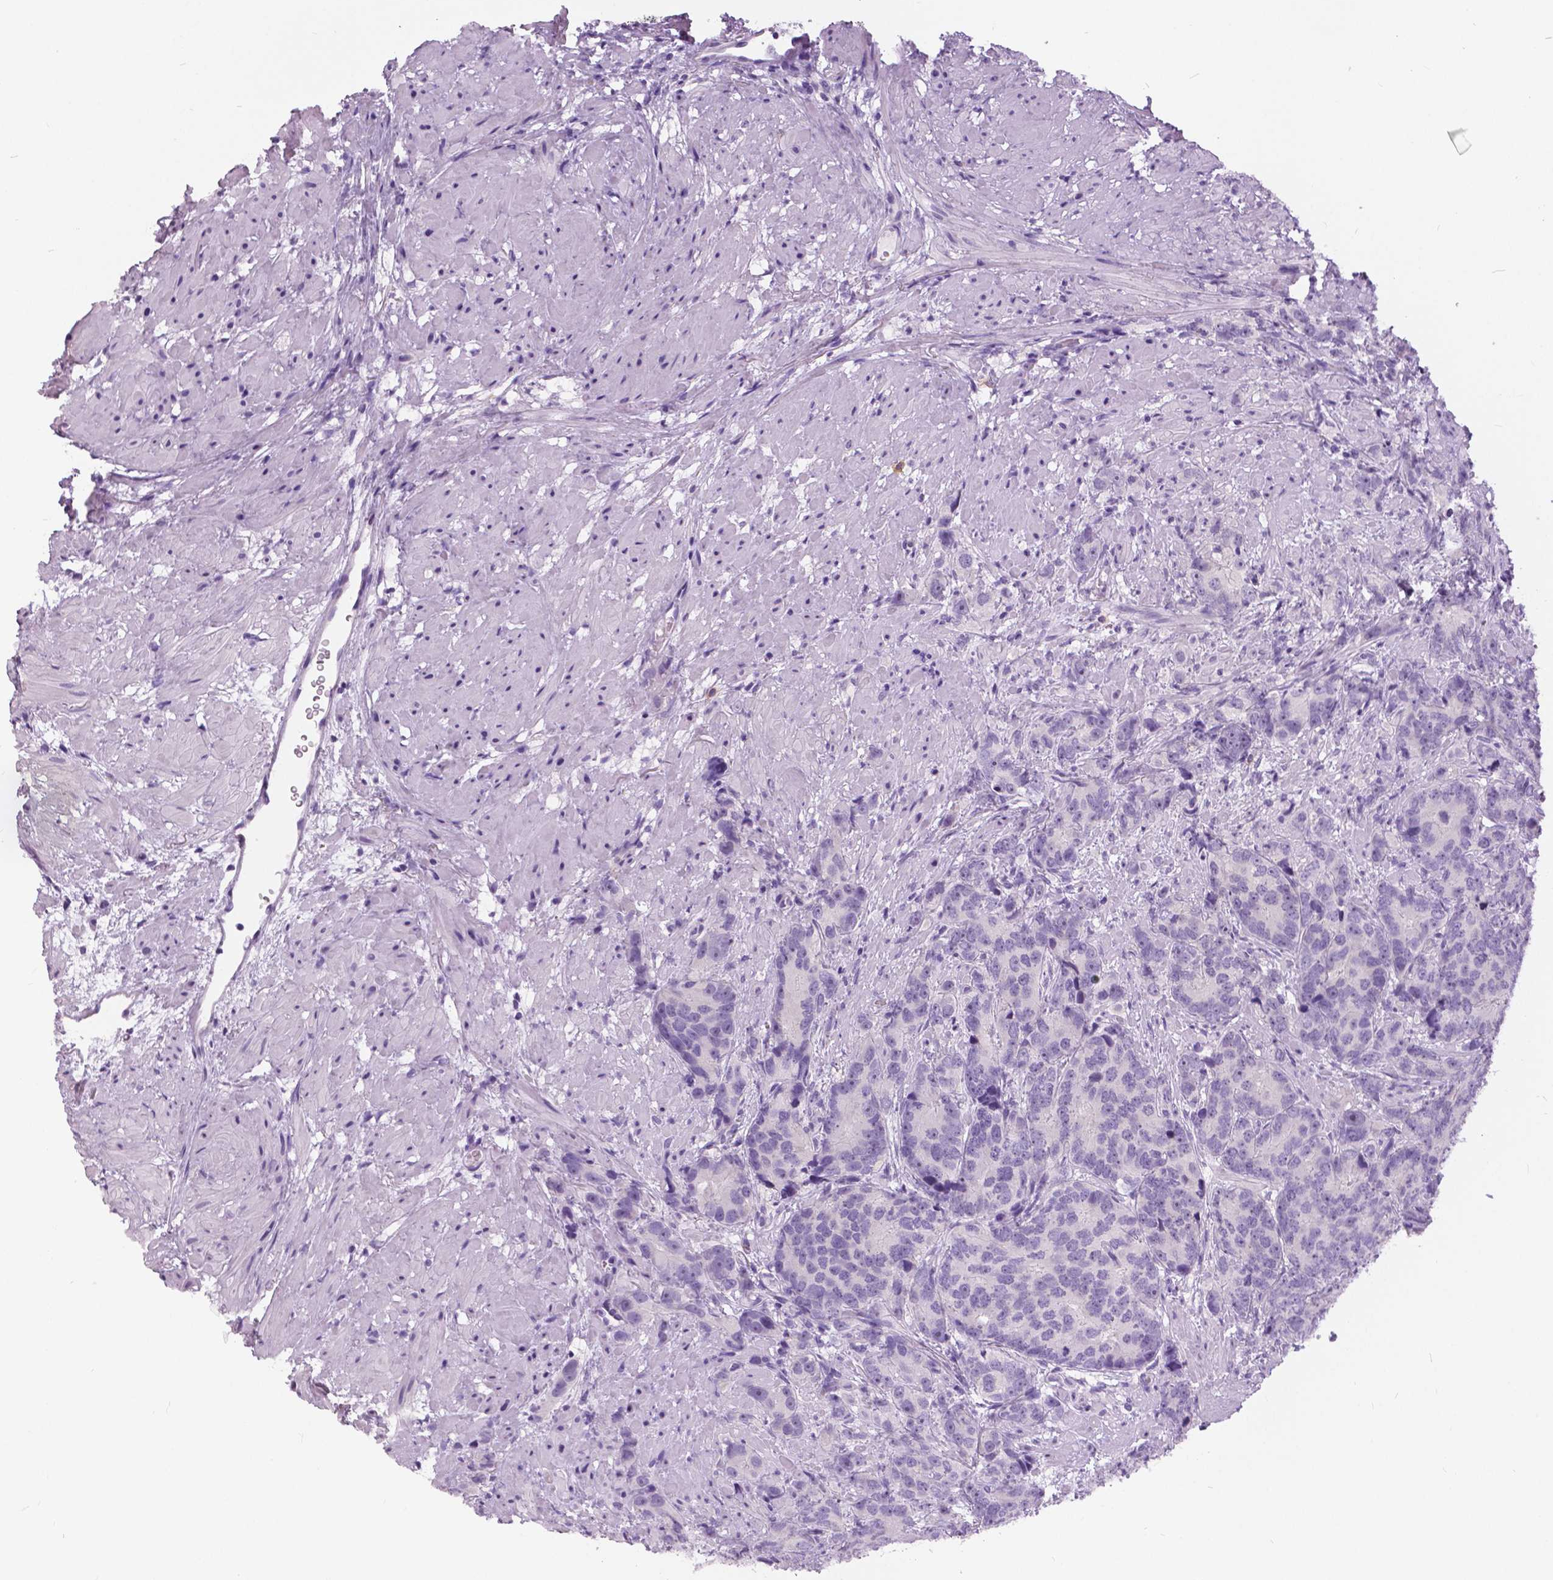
{"staining": {"intensity": "negative", "quantity": "none", "location": "none"}, "tissue": "prostate cancer", "cell_type": "Tumor cells", "image_type": "cancer", "snomed": [{"axis": "morphology", "description": "Adenocarcinoma, High grade"}, {"axis": "topography", "description": "Prostate"}], "caption": "This is a histopathology image of immunohistochemistry (IHC) staining of adenocarcinoma (high-grade) (prostate), which shows no expression in tumor cells.", "gene": "TP53TG5", "patient": {"sex": "male", "age": 90}}